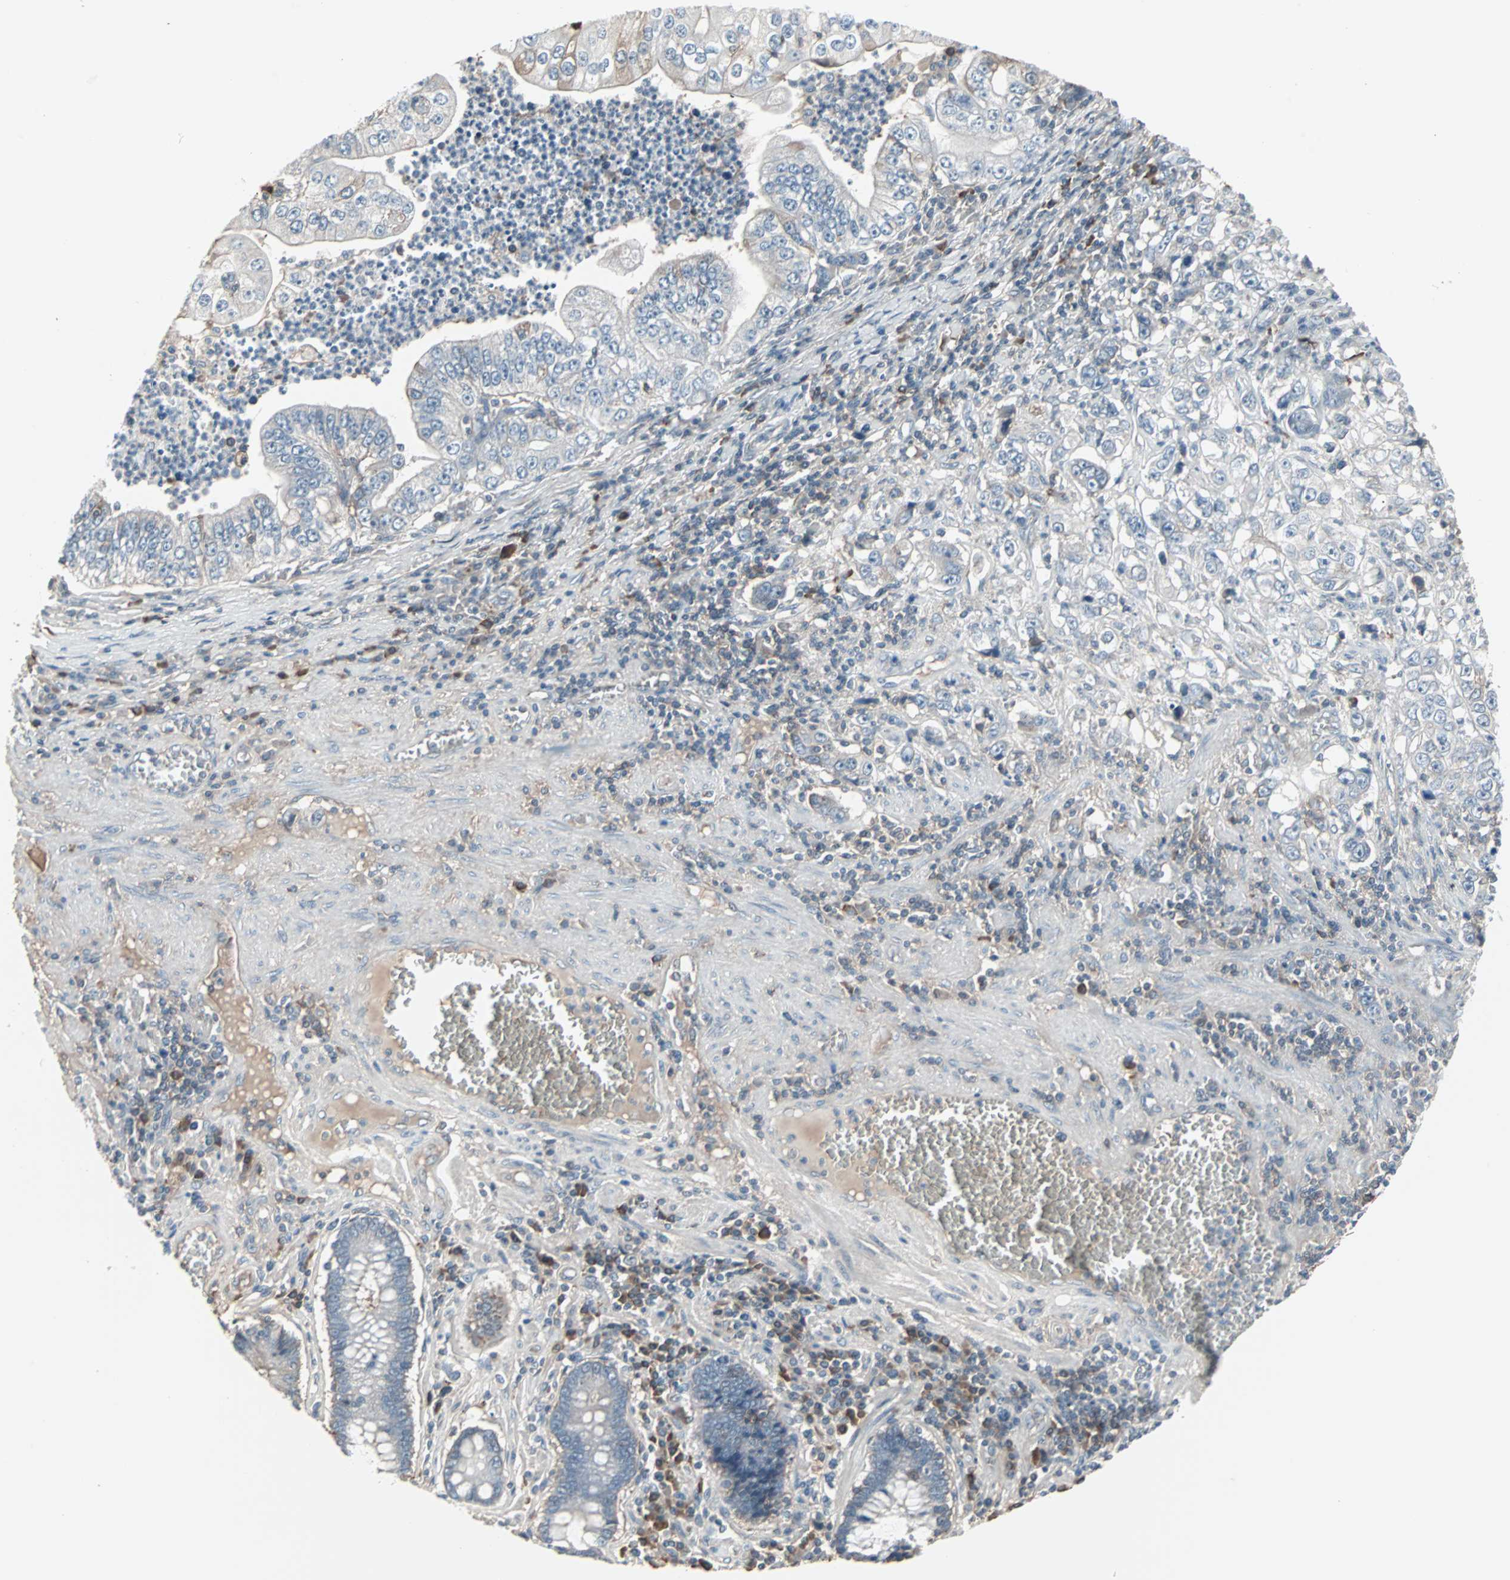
{"staining": {"intensity": "weak", "quantity": "<25%", "location": "cytoplasmic/membranous"}, "tissue": "stomach cancer", "cell_type": "Tumor cells", "image_type": "cancer", "snomed": [{"axis": "morphology", "description": "Adenocarcinoma, NOS"}, {"axis": "topography", "description": "Stomach, lower"}], "caption": "Tumor cells show no significant positivity in adenocarcinoma (stomach). (DAB (3,3'-diaminobenzidine) immunohistochemistry (IHC), high magnification).", "gene": "ZSCAN32", "patient": {"sex": "female", "age": 72}}